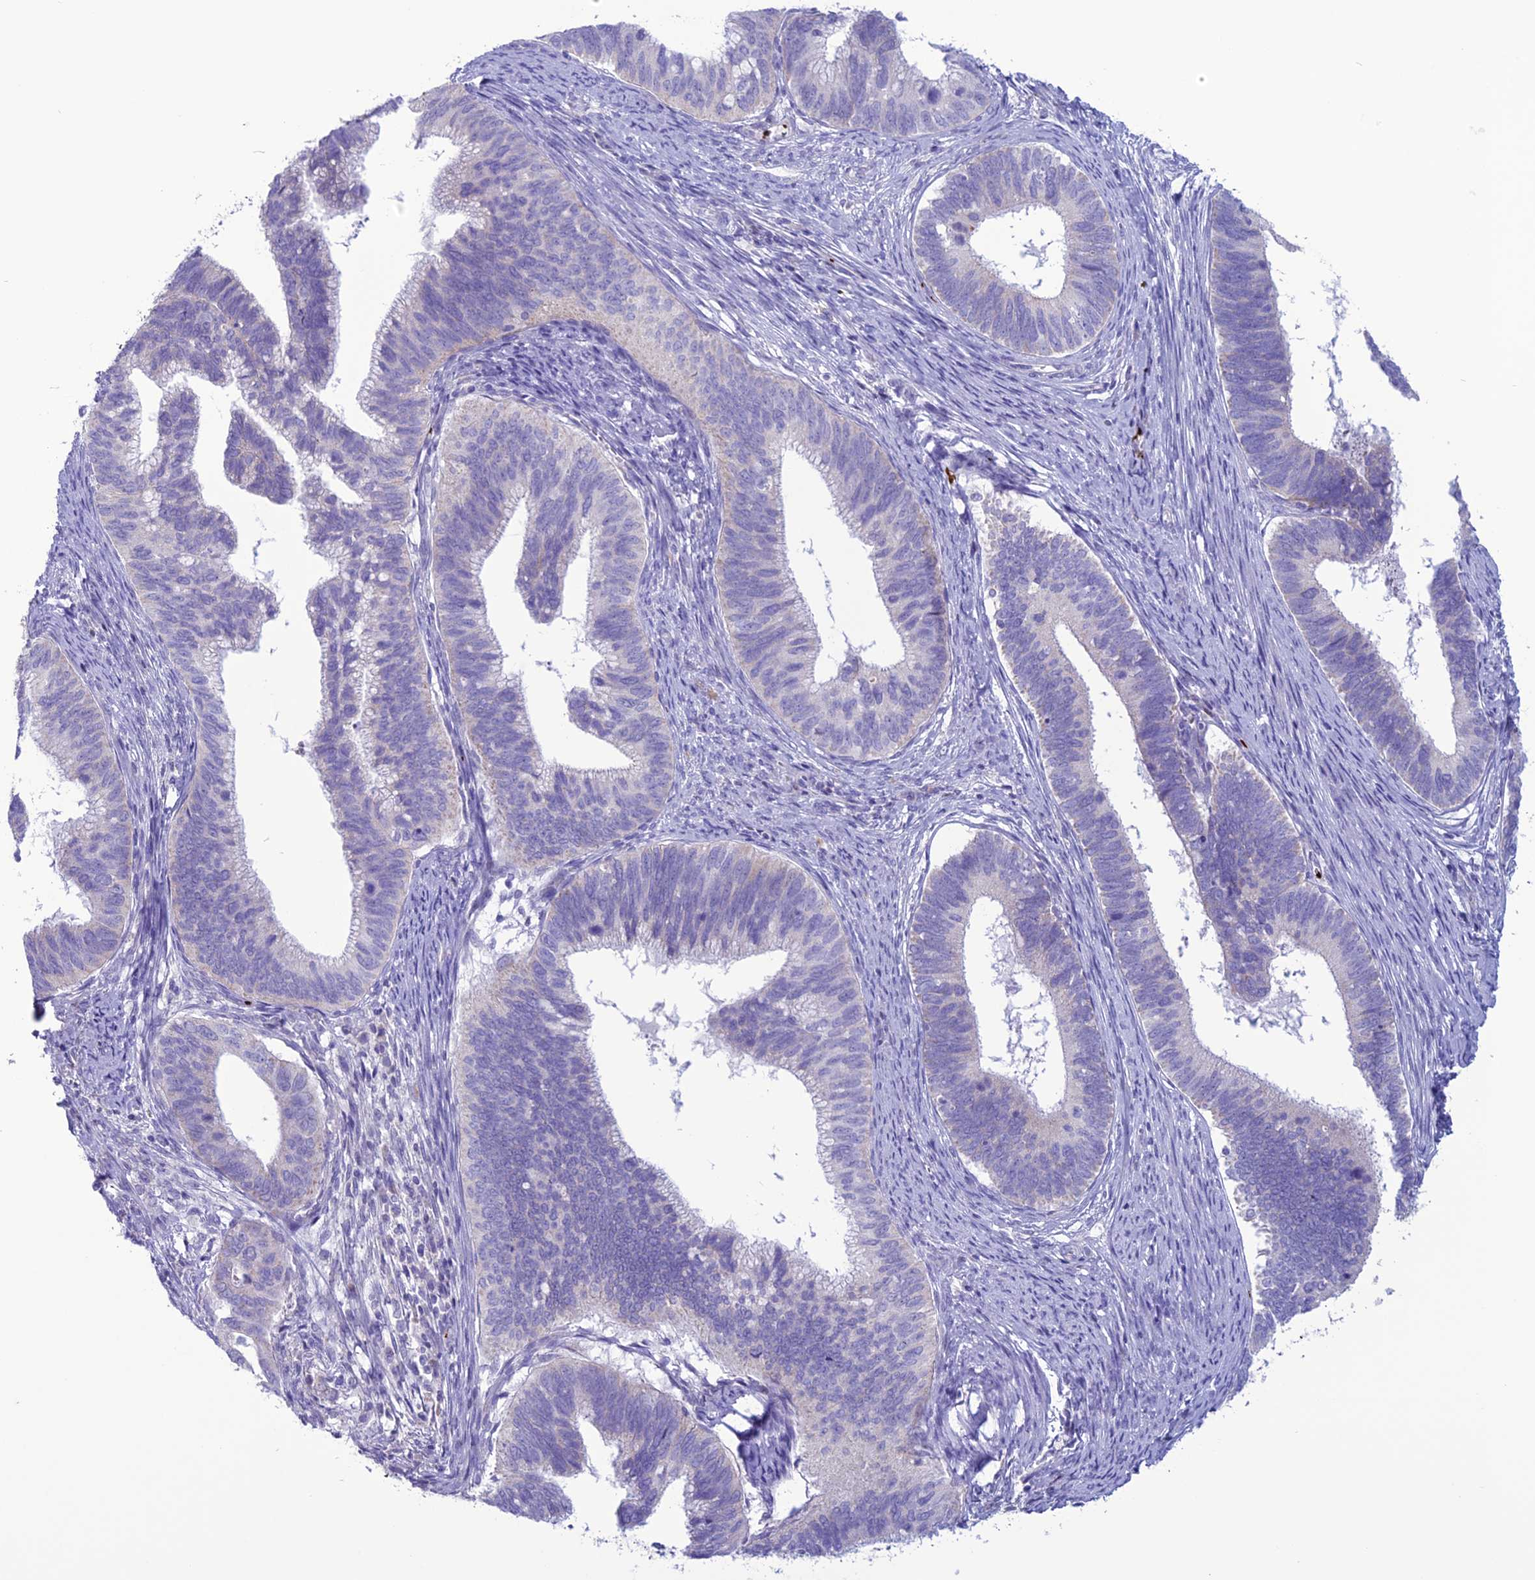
{"staining": {"intensity": "moderate", "quantity": "<25%", "location": "cytoplasmic/membranous"}, "tissue": "cervical cancer", "cell_type": "Tumor cells", "image_type": "cancer", "snomed": [{"axis": "morphology", "description": "Adenocarcinoma, NOS"}, {"axis": "topography", "description": "Cervix"}], "caption": "An image showing moderate cytoplasmic/membranous expression in about <25% of tumor cells in cervical cancer, as visualized by brown immunohistochemical staining.", "gene": "C21orf140", "patient": {"sex": "female", "age": 42}}